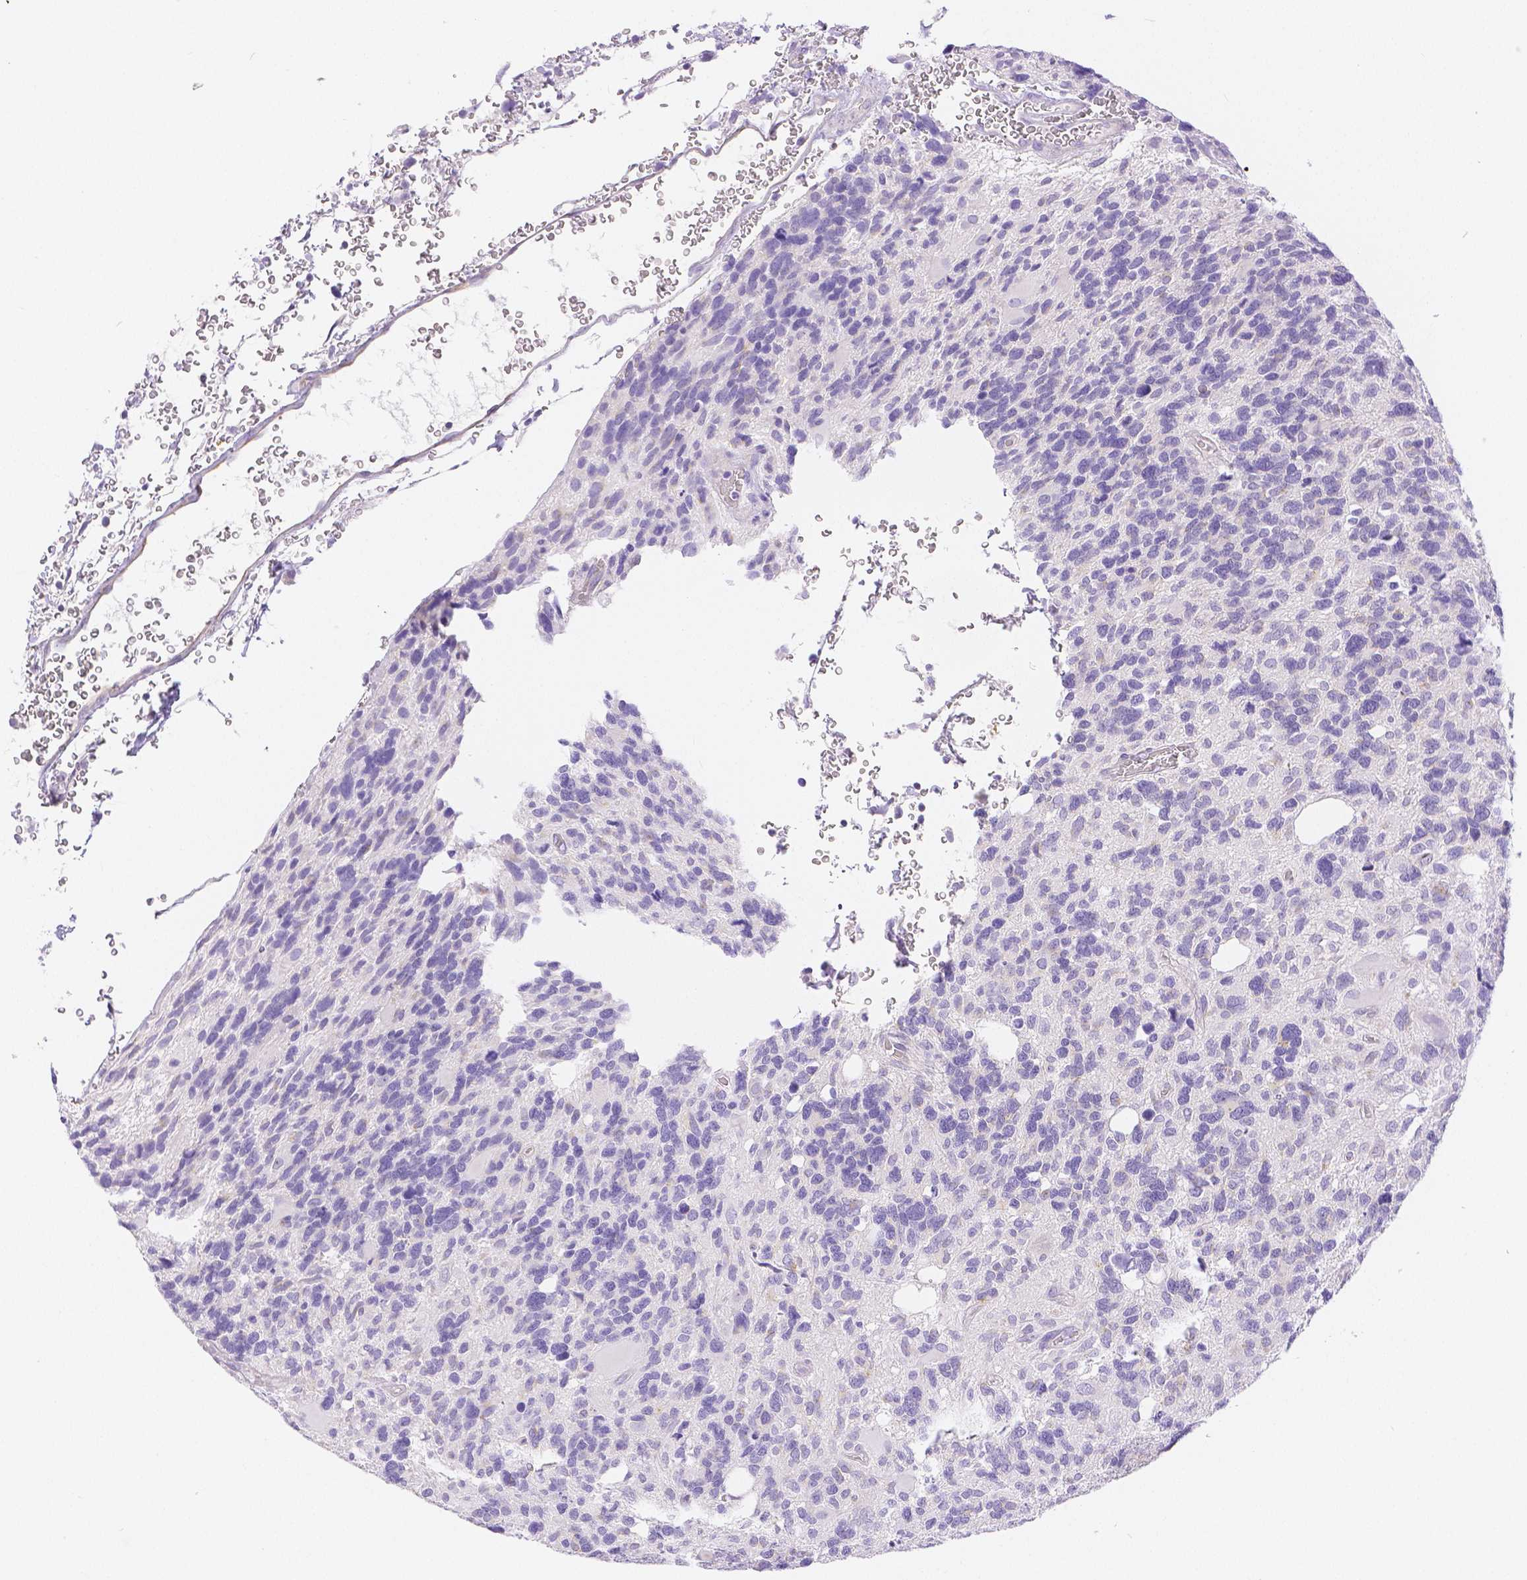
{"staining": {"intensity": "negative", "quantity": "none", "location": "none"}, "tissue": "glioma", "cell_type": "Tumor cells", "image_type": "cancer", "snomed": [{"axis": "morphology", "description": "Glioma, malignant, High grade"}, {"axis": "topography", "description": "Brain"}], "caption": "This photomicrograph is of glioma stained with immunohistochemistry to label a protein in brown with the nuclei are counter-stained blue. There is no staining in tumor cells. The staining was performed using DAB to visualize the protein expression in brown, while the nuclei were stained in blue with hematoxylin (Magnification: 20x).", "gene": "SLC27A5", "patient": {"sex": "male", "age": 49}}